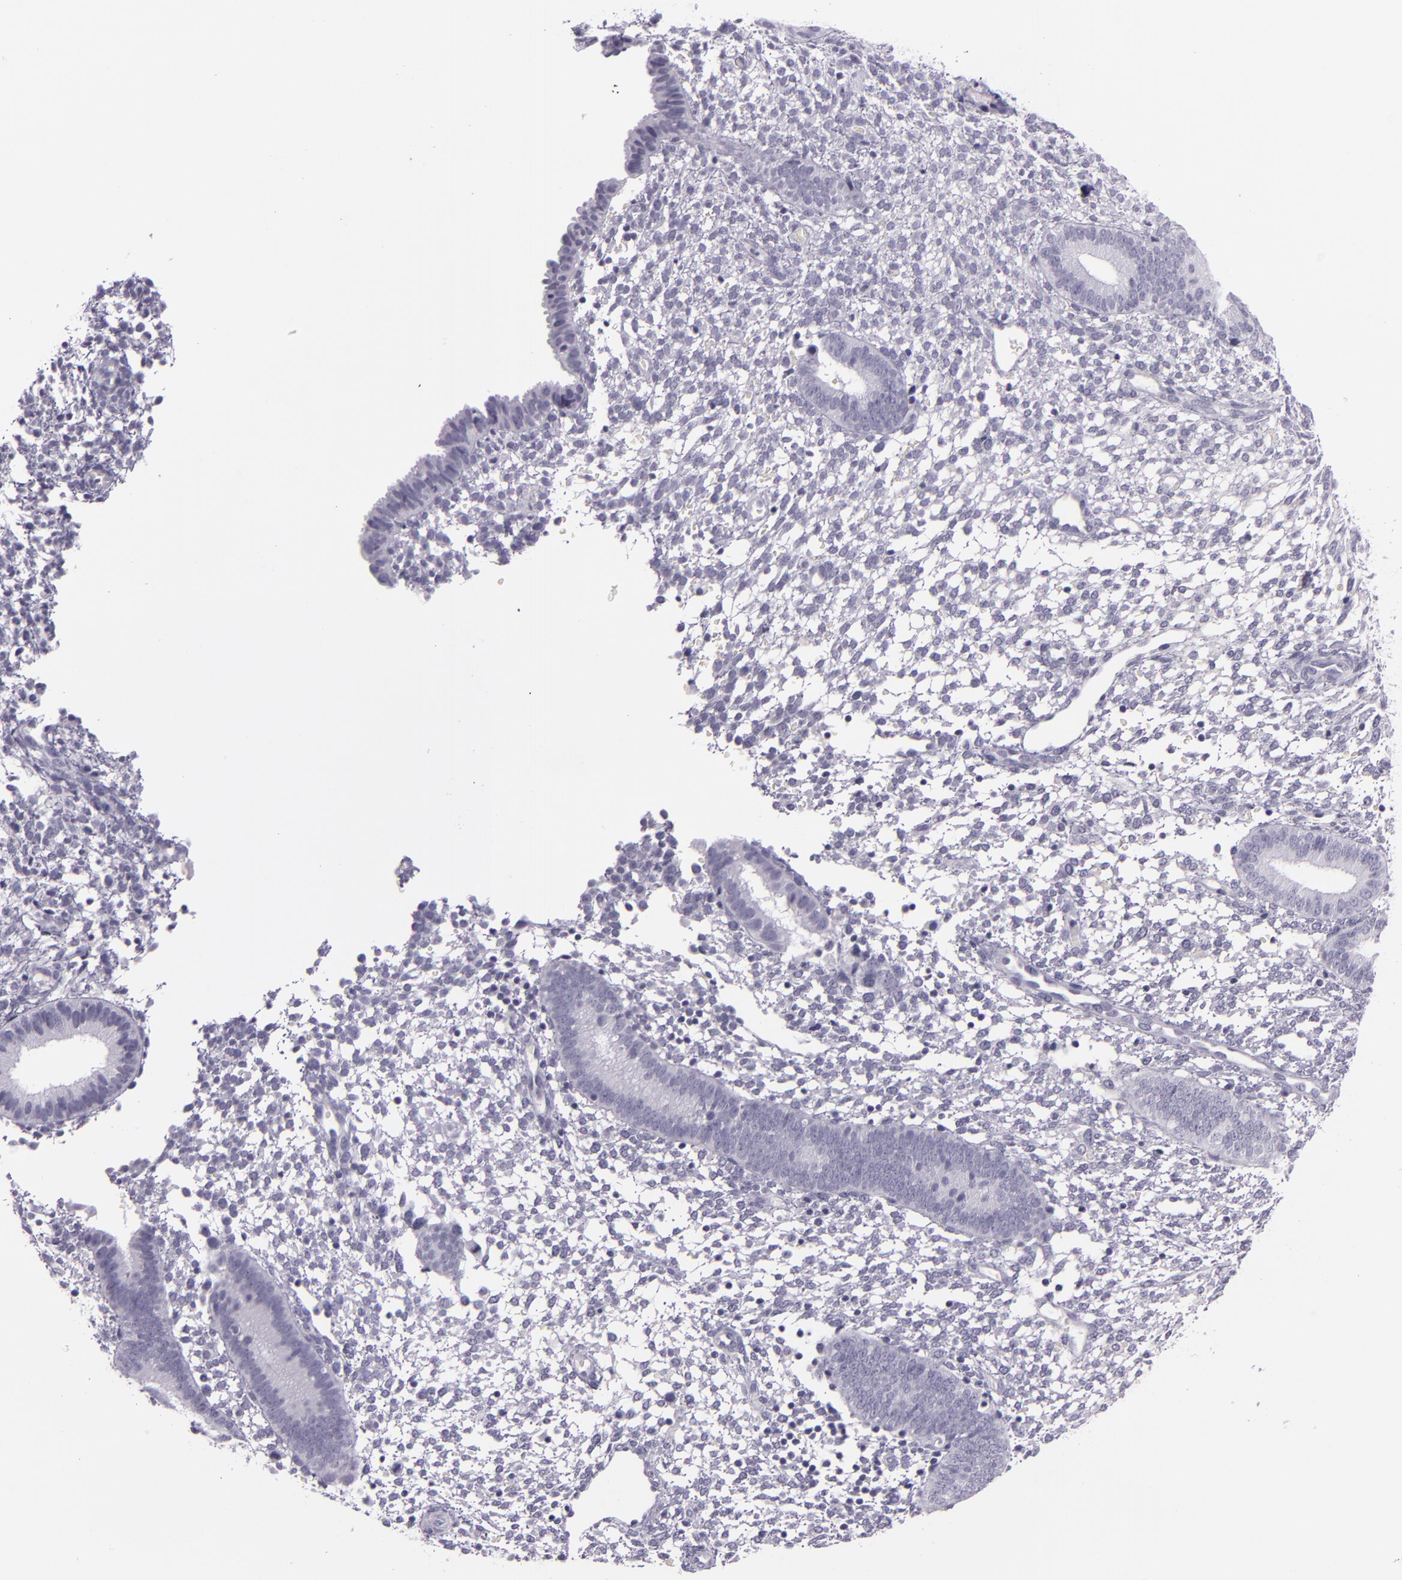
{"staining": {"intensity": "negative", "quantity": "none", "location": "none"}, "tissue": "endometrium", "cell_type": "Cells in endometrial stroma", "image_type": "normal", "snomed": [{"axis": "morphology", "description": "Normal tissue, NOS"}, {"axis": "topography", "description": "Endometrium"}], "caption": "Cells in endometrial stroma show no significant staining in normal endometrium. (Stains: DAB (3,3'-diaminobenzidine) immunohistochemistry (IHC) with hematoxylin counter stain, Microscopy: brightfield microscopy at high magnification).", "gene": "INA", "patient": {"sex": "female", "age": 35}}